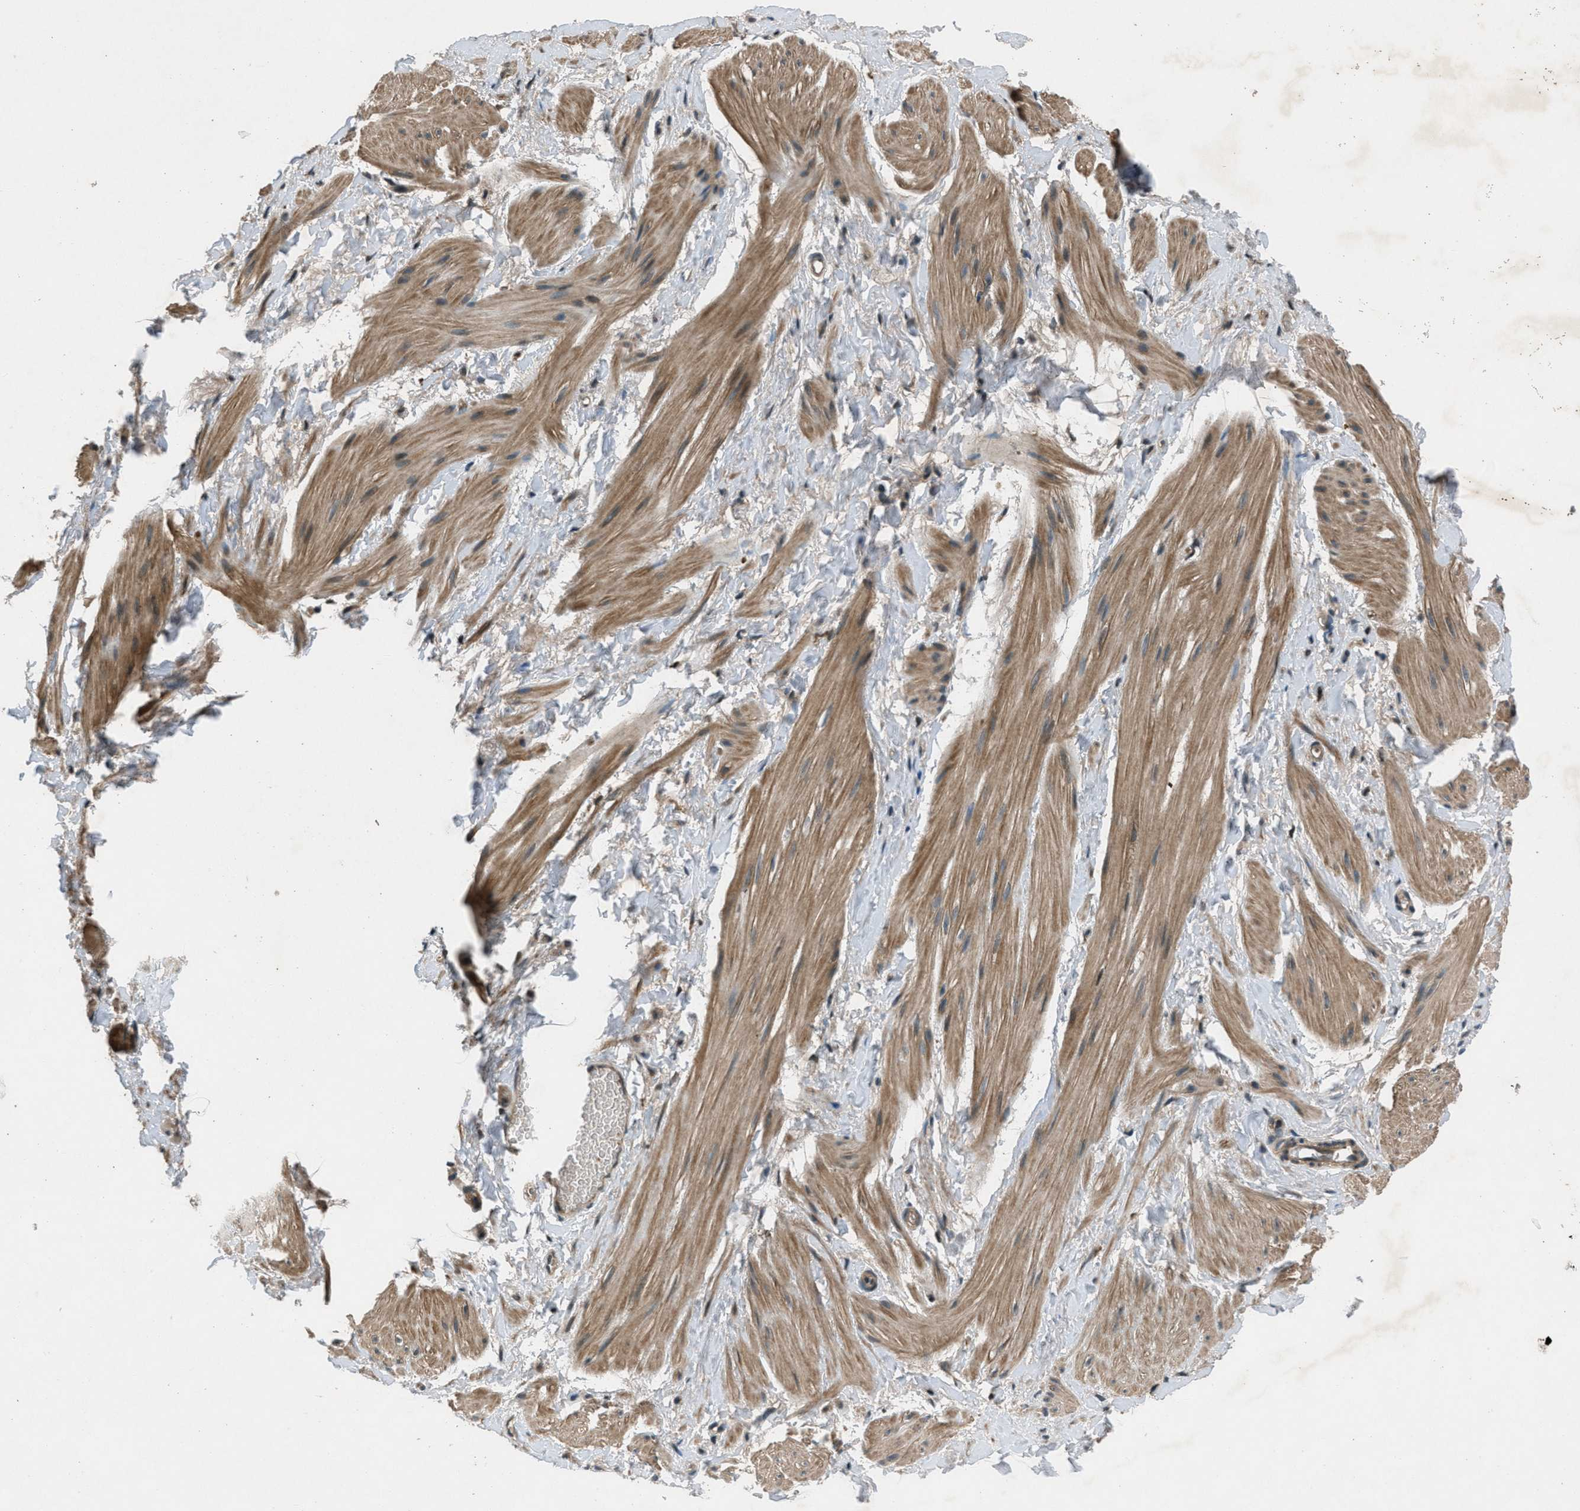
{"staining": {"intensity": "moderate", "quantity": ">75%", "location": "cytoplasmic/membranous"}, "tissue": "smooth muscle", "cell_type": "Smooth muscle cells", "image_type": "normal", "snomed": [{"axis": "morphology", "description": "Normal tissue, NOS"}, {"axis": "topography", "description": "Smooth muscle"}], "caption": "Protein expression analysis of benign human smooth muscle reveals moderate cytoplasmic/membranous positivity in approximately >75% of smooth muscle cells.", "gene": "EPSTI1", "patient": {"sex": "male", "age": 16}}